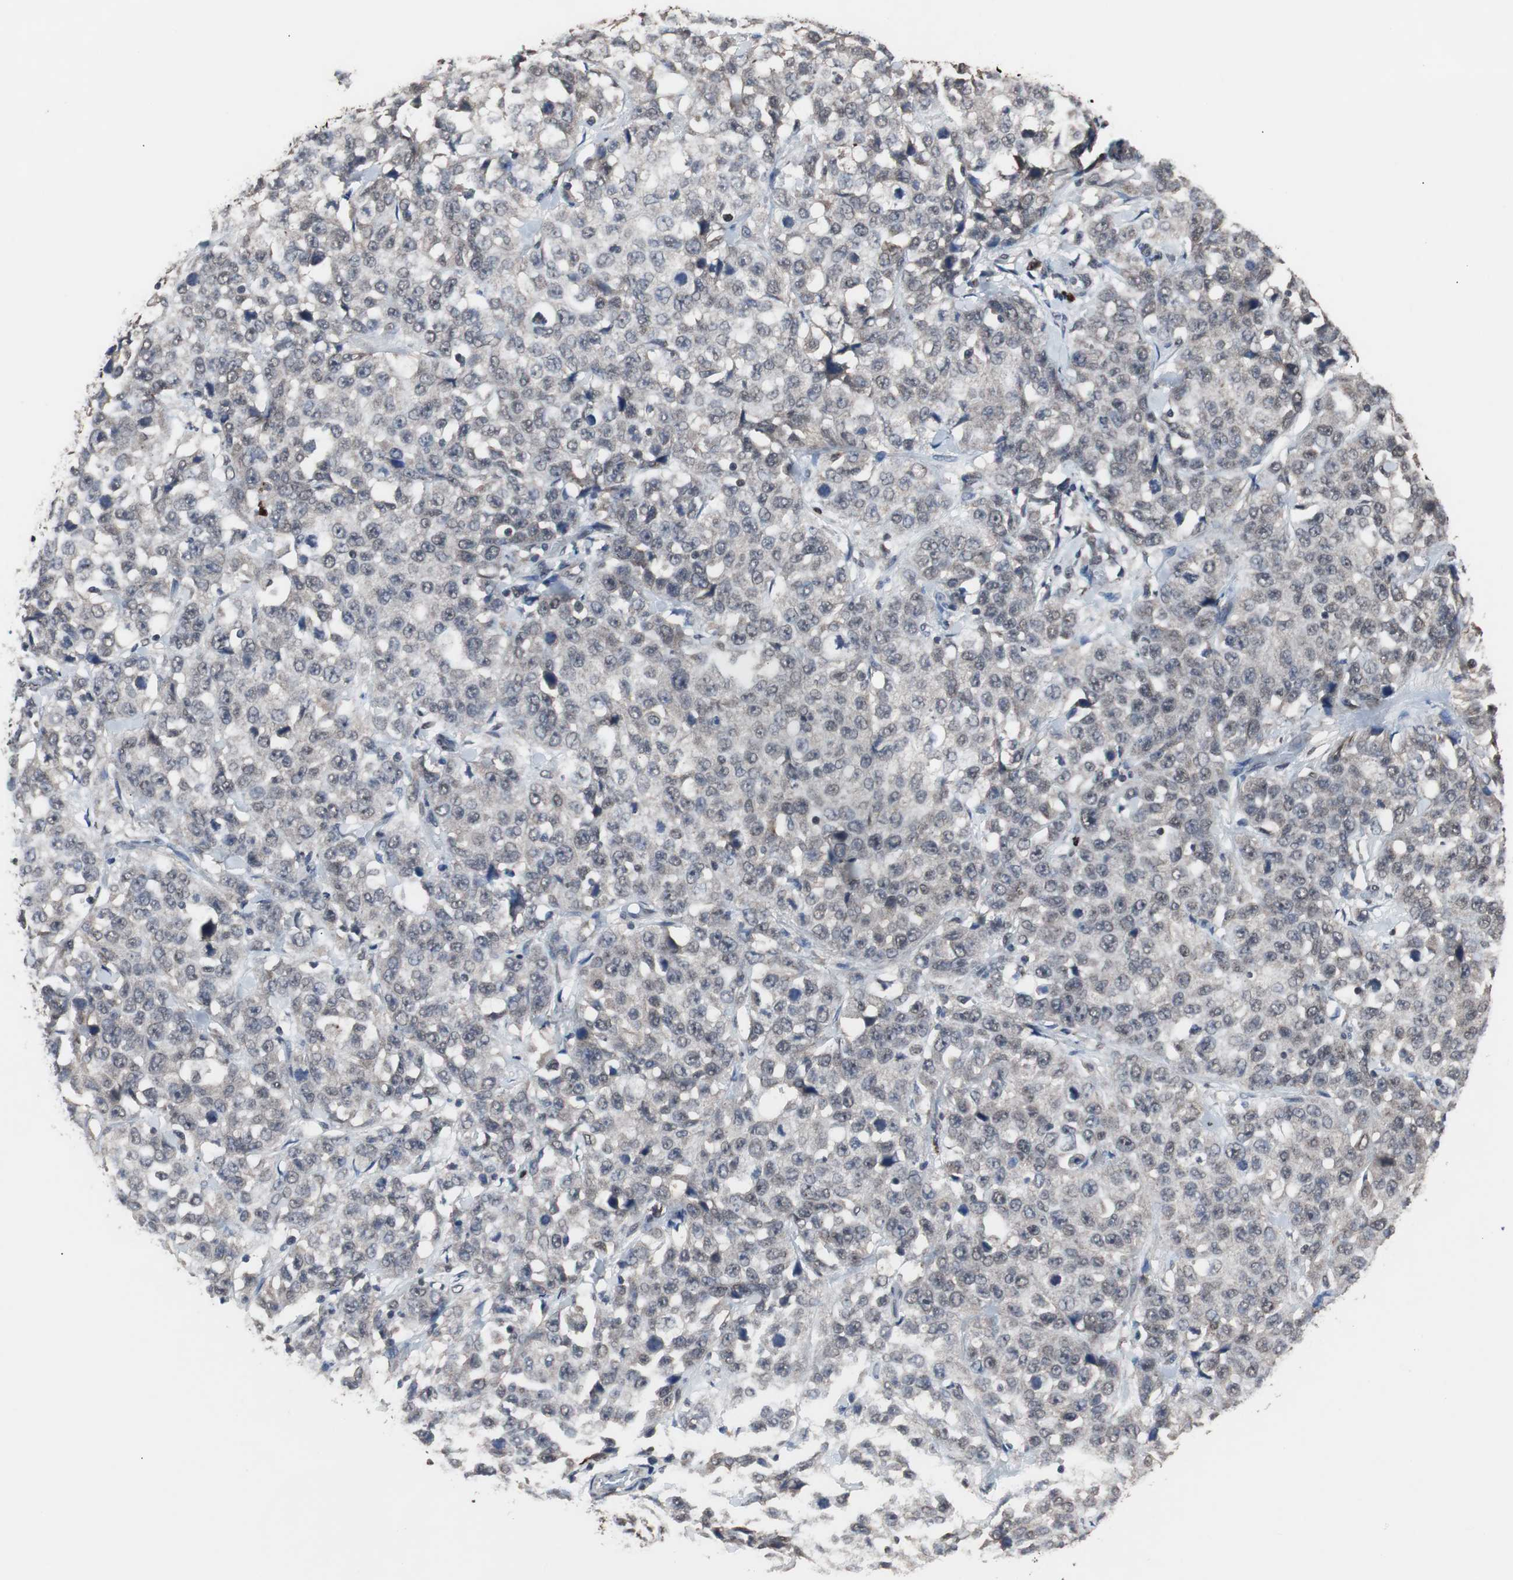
{"staining": {"intensity": "weak", "quantity": "<25%", "location": "nuclear"}, "tissue": "stomach cancer", "cell_type": "Tumor cells", "image_type": "cancer", "snomed": [{"axis": "morphology", "description": "Normal tissue, NOS"}, {"axis": "morphology", "description": "Adenocarcinoma, NOS"}, {"axis": "topography", "description": "Stomach"}], "caption": "High power microscopy image of an immunohistochemistry (IHC) photomicrograph of stomach cancer, revealing no significant staining in tumor cells.", "gene": "MED27", "patient": {"sex": "male", "age": 48}}